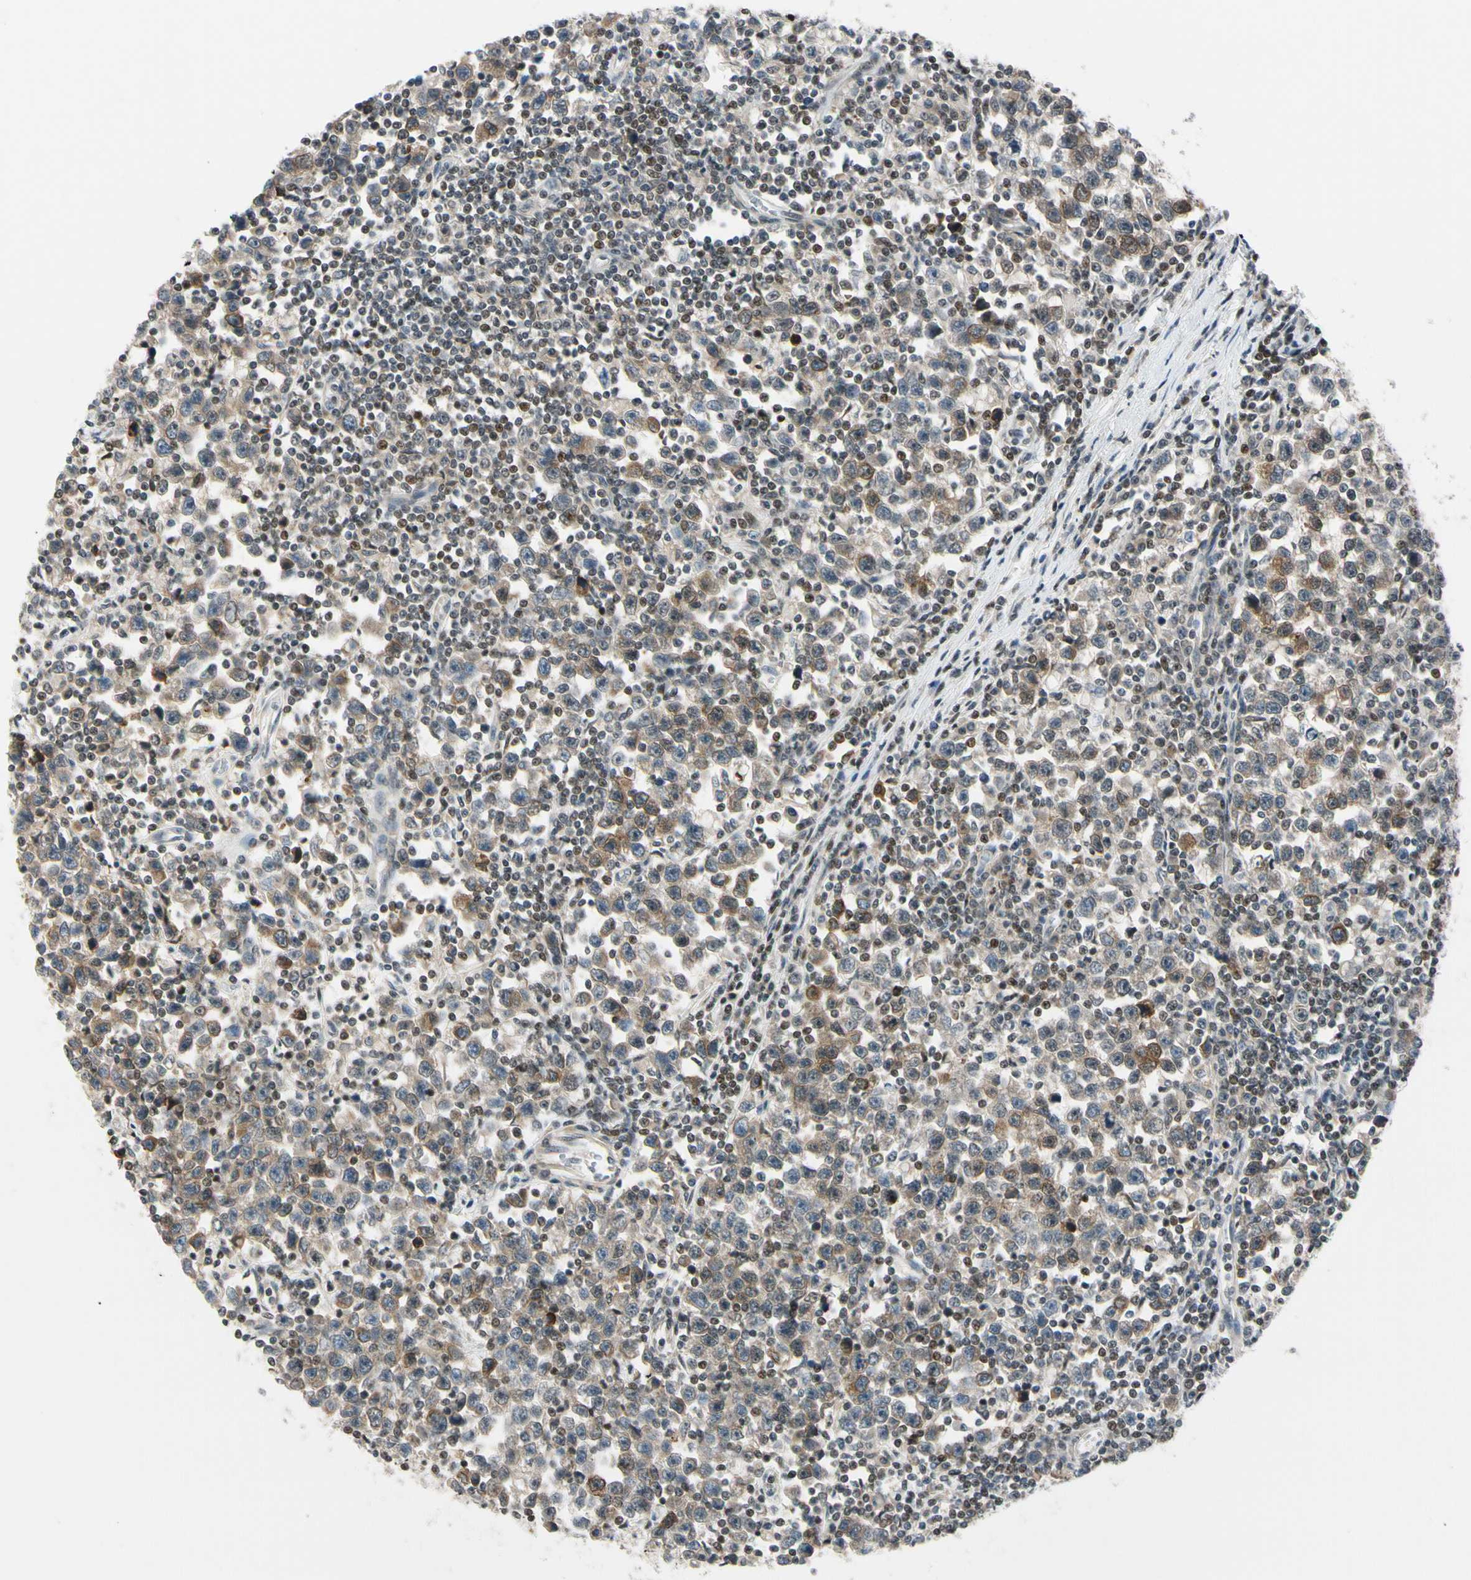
{"staining": {"intensity": "weak", "quantity": "25%-75%", "location": "cytoplasmic/membranous"}, "tissue": "testis cancer", "cell_type": "Tumor cells", "image_type": "cancer", "snomed": [{"axis": "morphology", "description": "Seminoma, NOS"}, {"axis": "topography", "description": "Testis"}], "caption": "Immunohistochemistry (IHC) histopathology image of human testis cancer stained for a protein (brown), which demonstrates low levels of weak cytoplasmic/membranous expression in about 25%-75% of tumor cells.", "gene": "DAXX", "patient": {"sex": "male", "age": 43}}